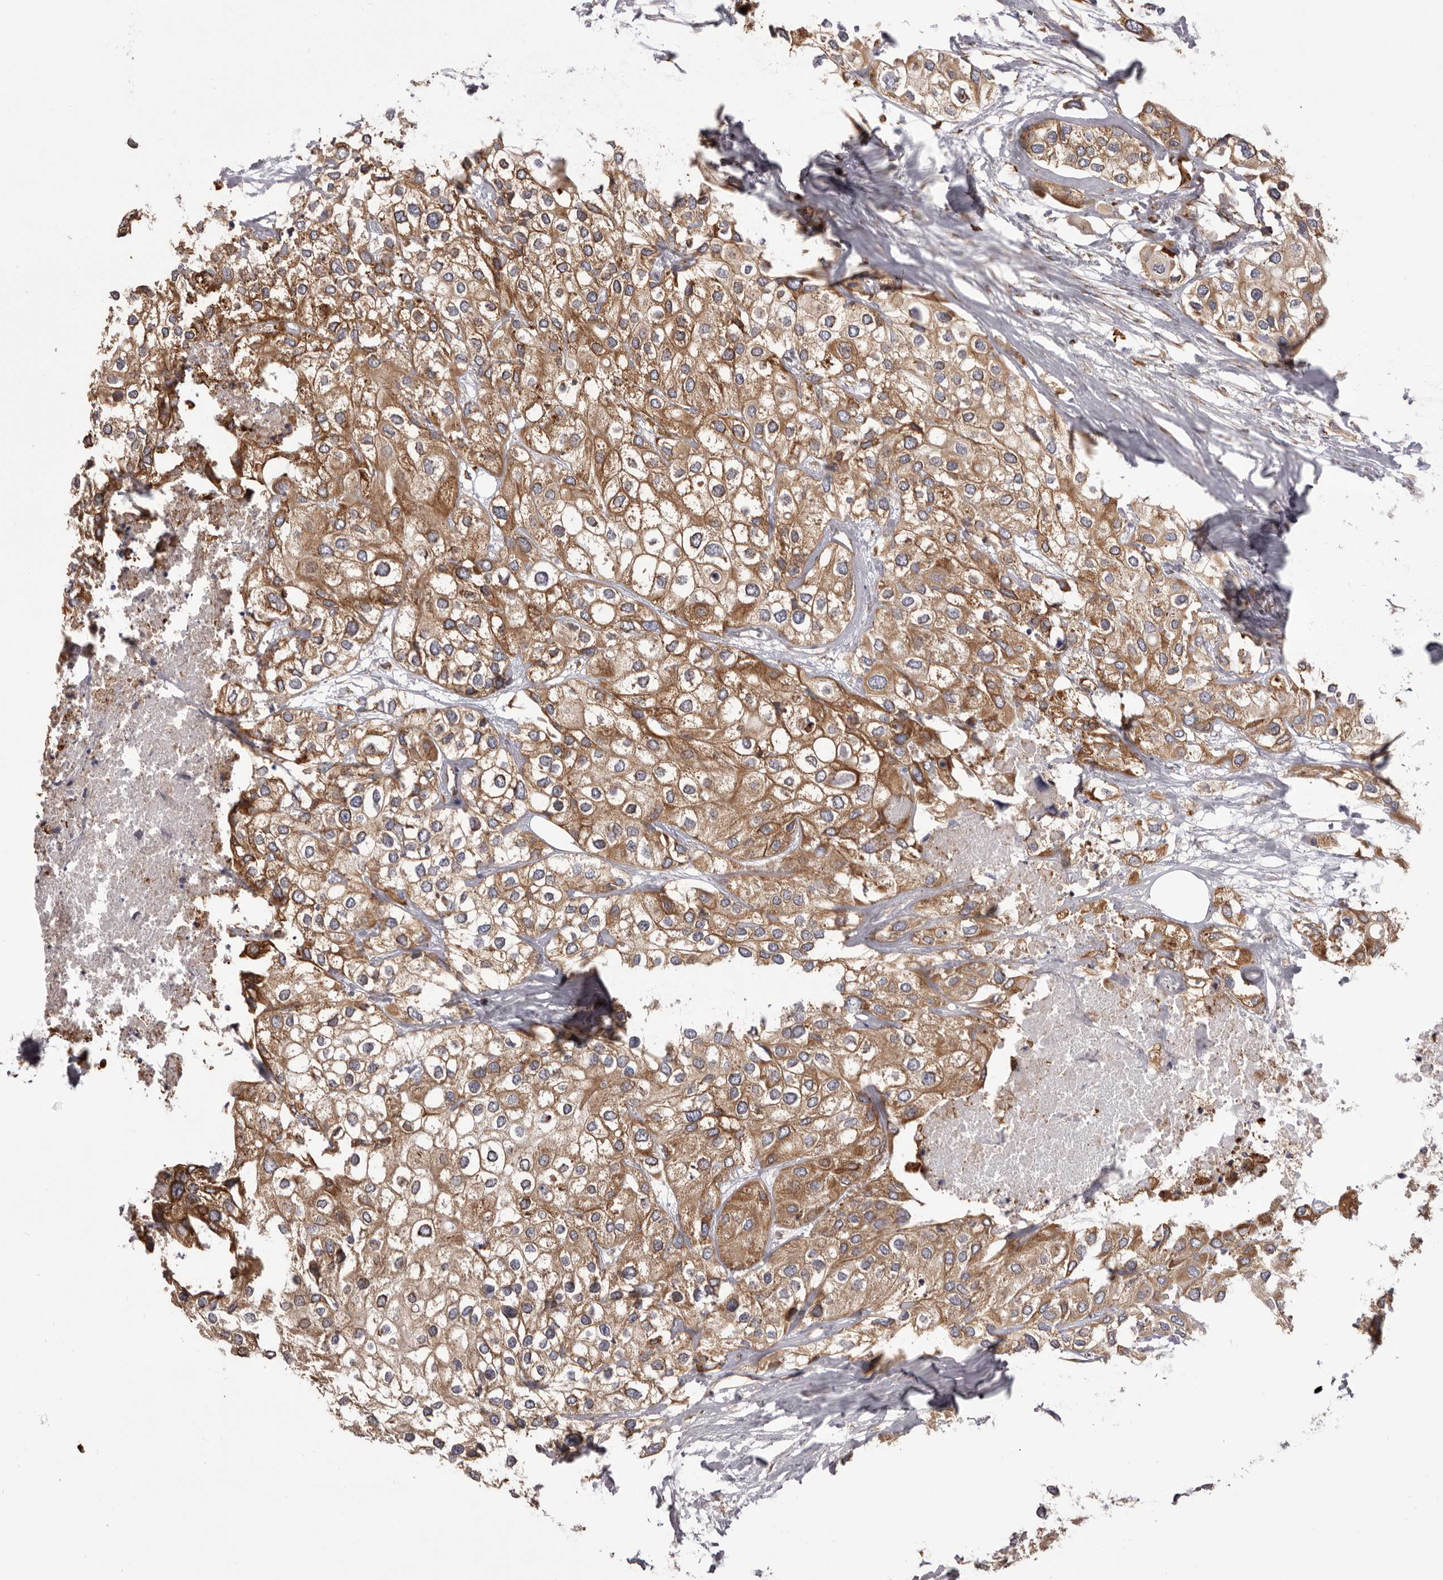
{"staining": {"intensity": "moderate", "quantity": ">75%", "location": "cytoplasmic/membranous"}, "tissue": "urothelial cancer", "cell_type": "Tumor cells", "image_type": "cancer", "snomed": [{"axis": "morphology", "description": "Urothelial carcinoma, High grade"}, {"axis": "topography", "description": "Urinary bladder"}], "caption": "Immunohistochemistry (IHC) of urothelial cancer shows medium levels of moderate cytoplasmic/membranous positivity in about >75% of tumor cells.", "gene": "QRSL1", "patient": {"sex": "male", "age": 64}}